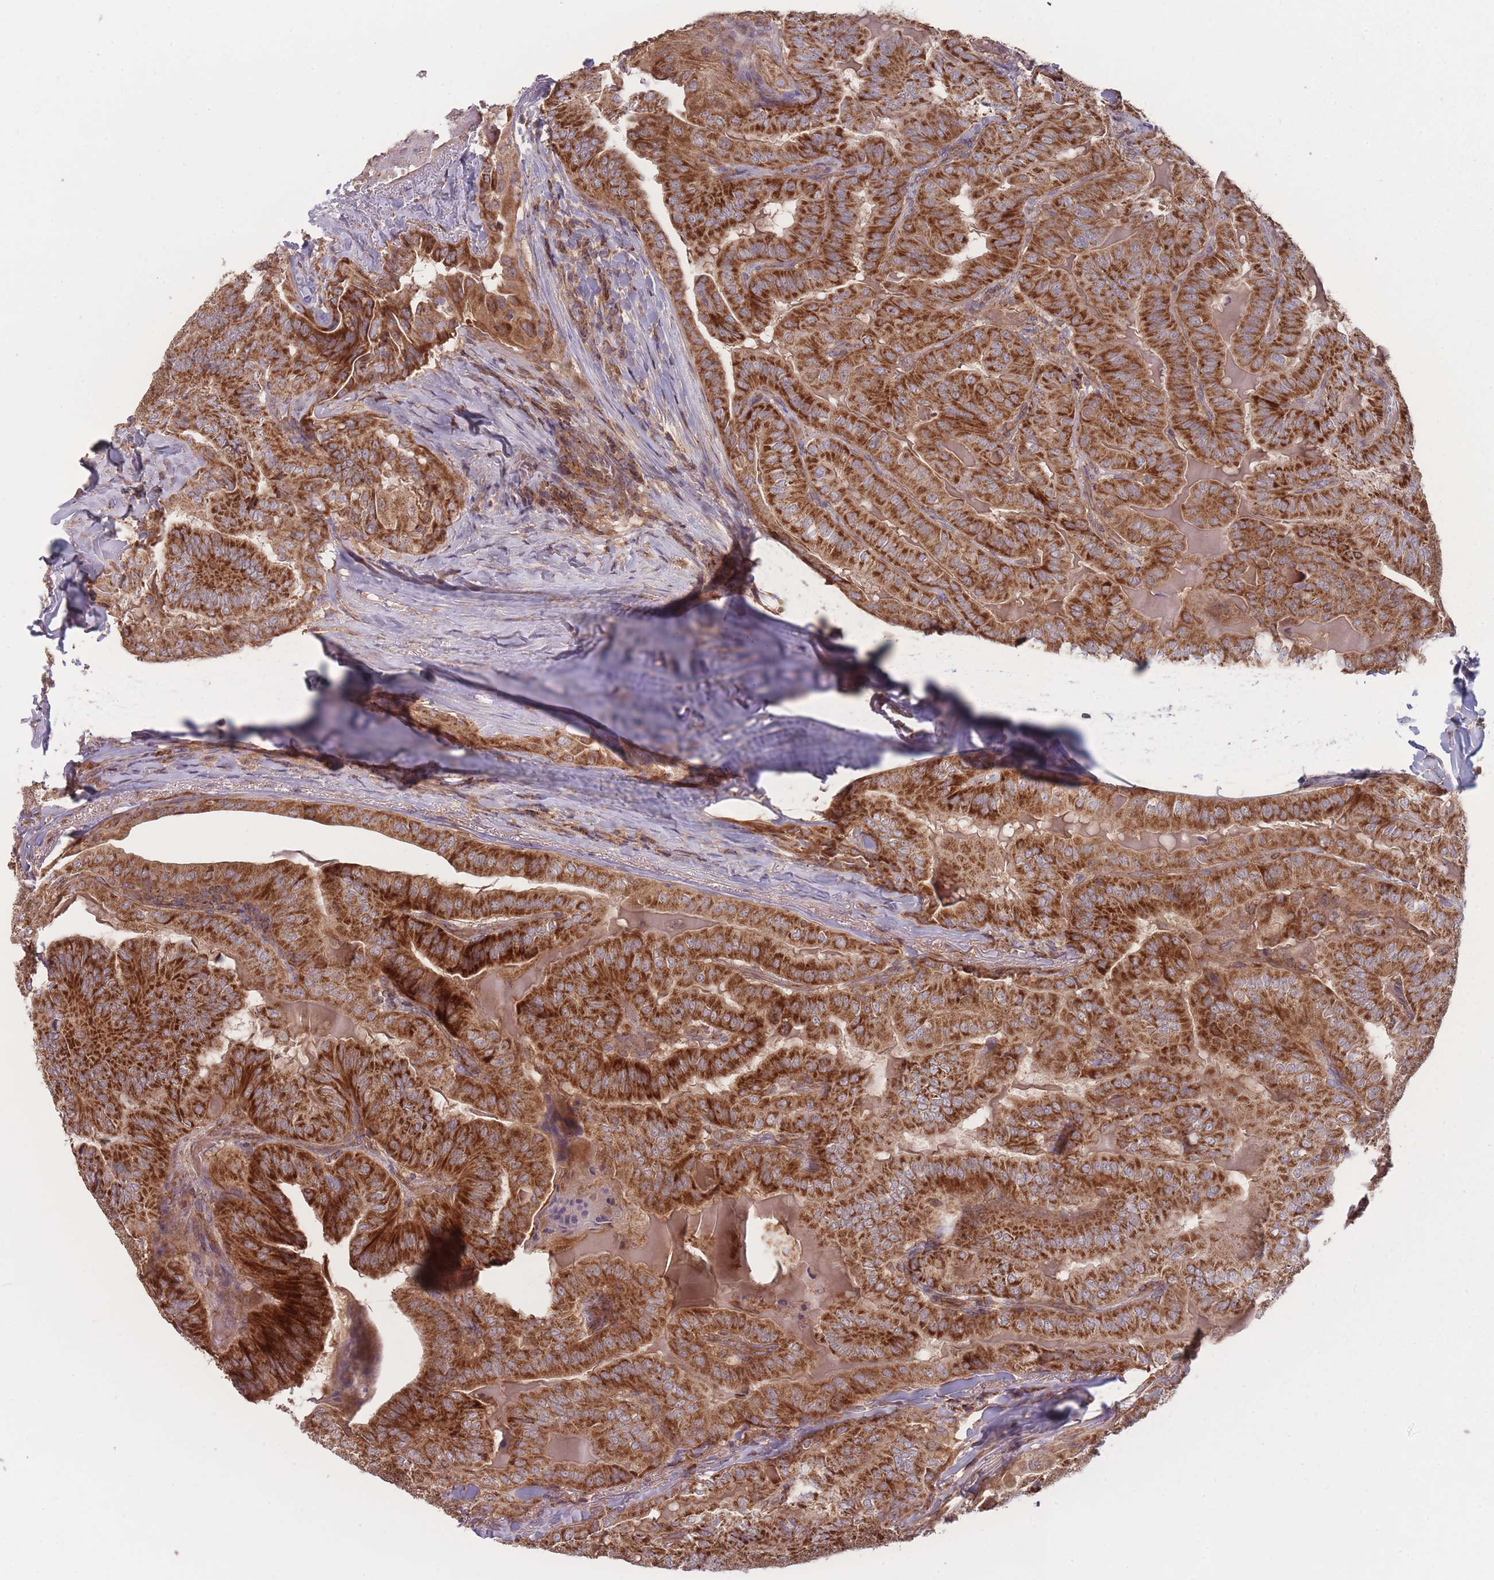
{"staining": {"intensity": "strong", "quantity": ">75%", "location": "cytoplasmic/membranous"}, "tissue": "thyroid cancer", "cell_type": "Tumor cells", "image_type": "cancer", "snomed": [{"axis": "morphology", "description": "Papillary adenocarcinoma, NOS"}, {"axis": "topography", "description": "Thyroid gland"}], "caption": "Immunohistochemical staining of human thyroid cancer exhibits high levels of strong cytoplasmic/membranous staining in approximately >75% of tumor cells. The staining was performed using DAB, with brown indicating positive protein expression. Nuclei are stained blue with hematoxylin.", "gene": "ATP5MG", "patient": {"sex": "female", "age": 68}}